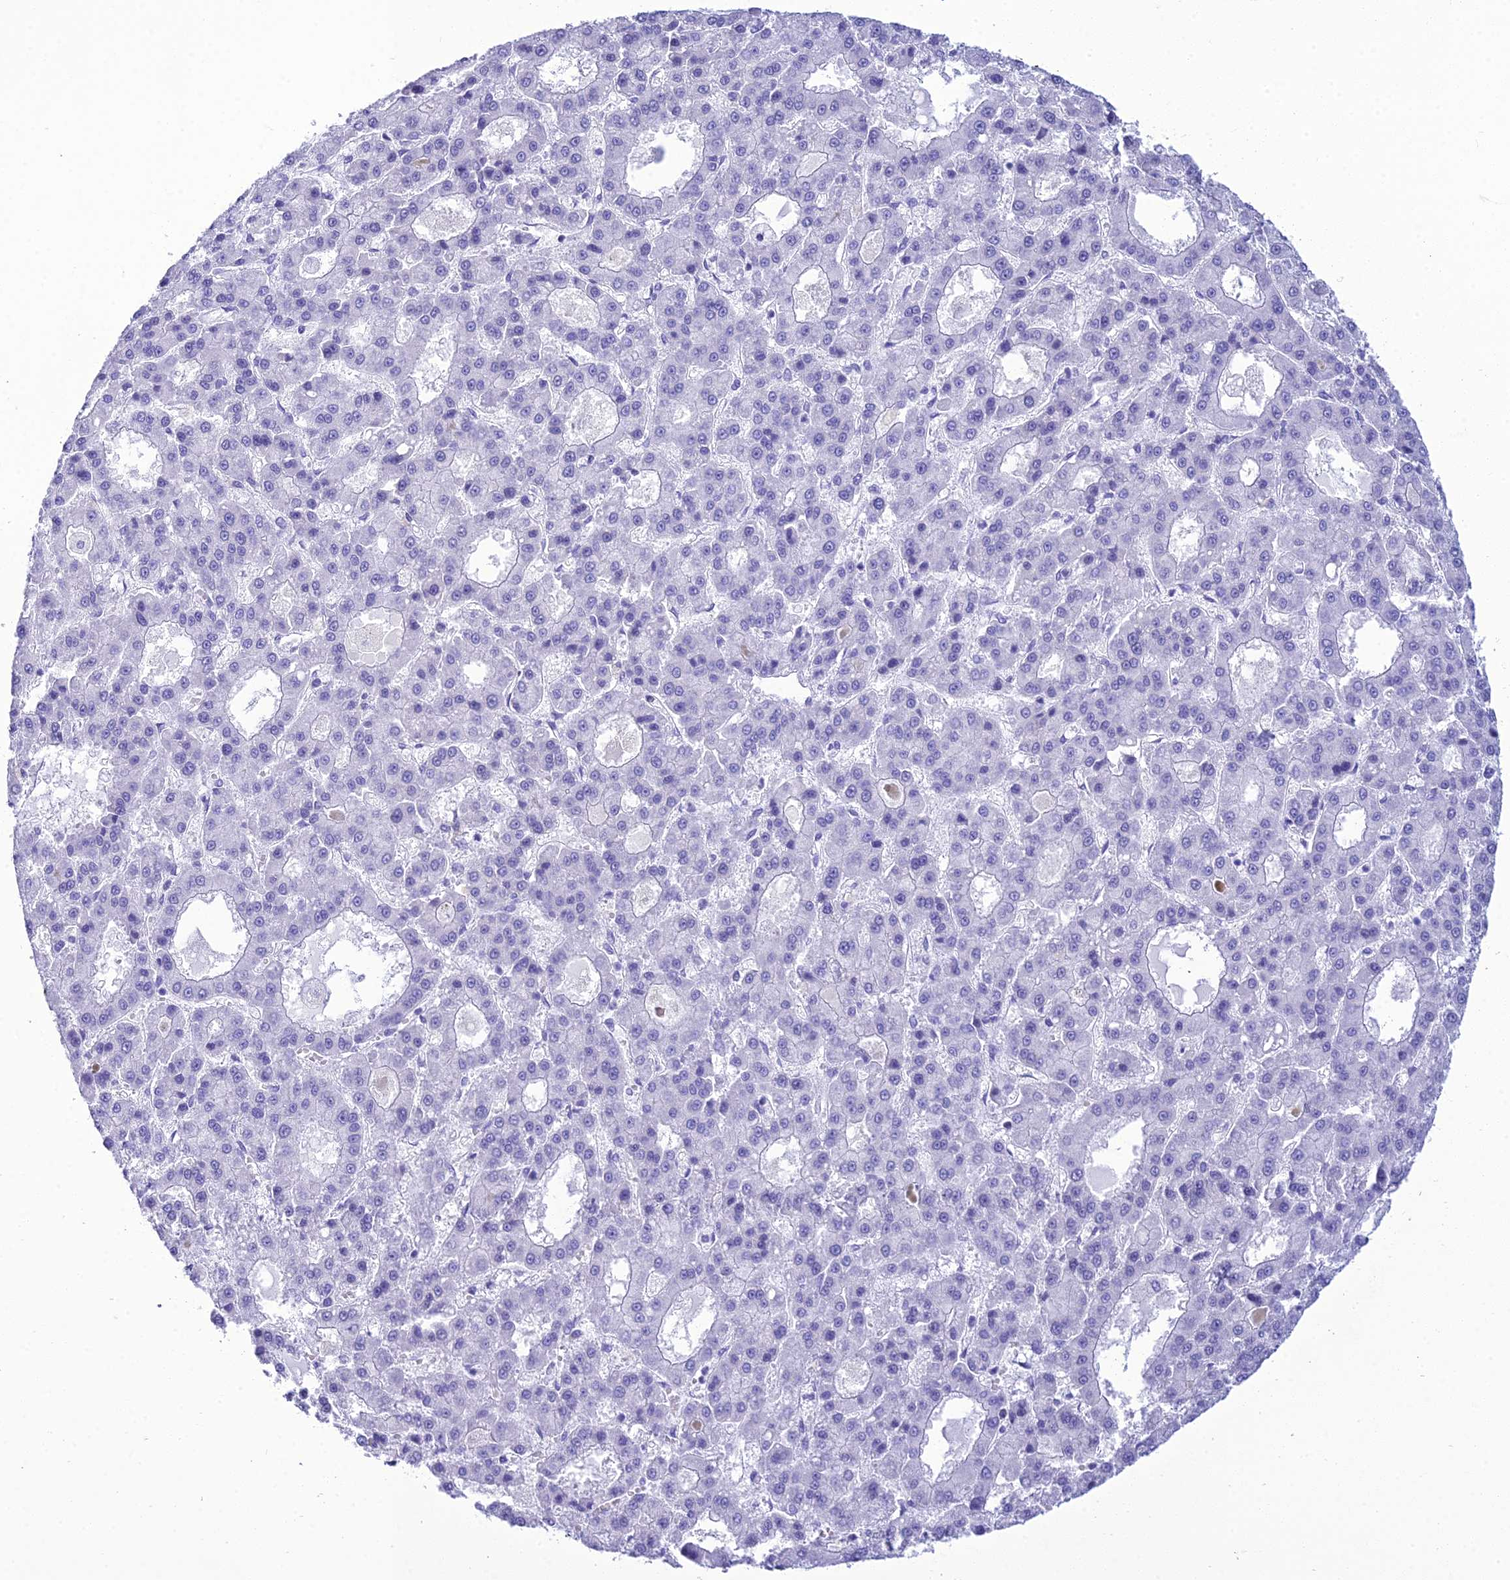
{"staining": {"intensity": "negative", "quantity": "none", "location": "none"}, "tissue": "liver cancer", "cell_type": "Tumor cells", "image_type": "cancer", "snomed": [{"axis": "morphology", "description": "Carcinoma, Hepatocellular, NOS"}, {"axis": "topography", "description": "Liver"}], "caption": "Immunohistochemical staining of hepatocellular carcinoma (liver) demonstrates no significant staining in tumor cells.", "gene": "ZNF442", "patient": {"sex": "male", "age": 70}}